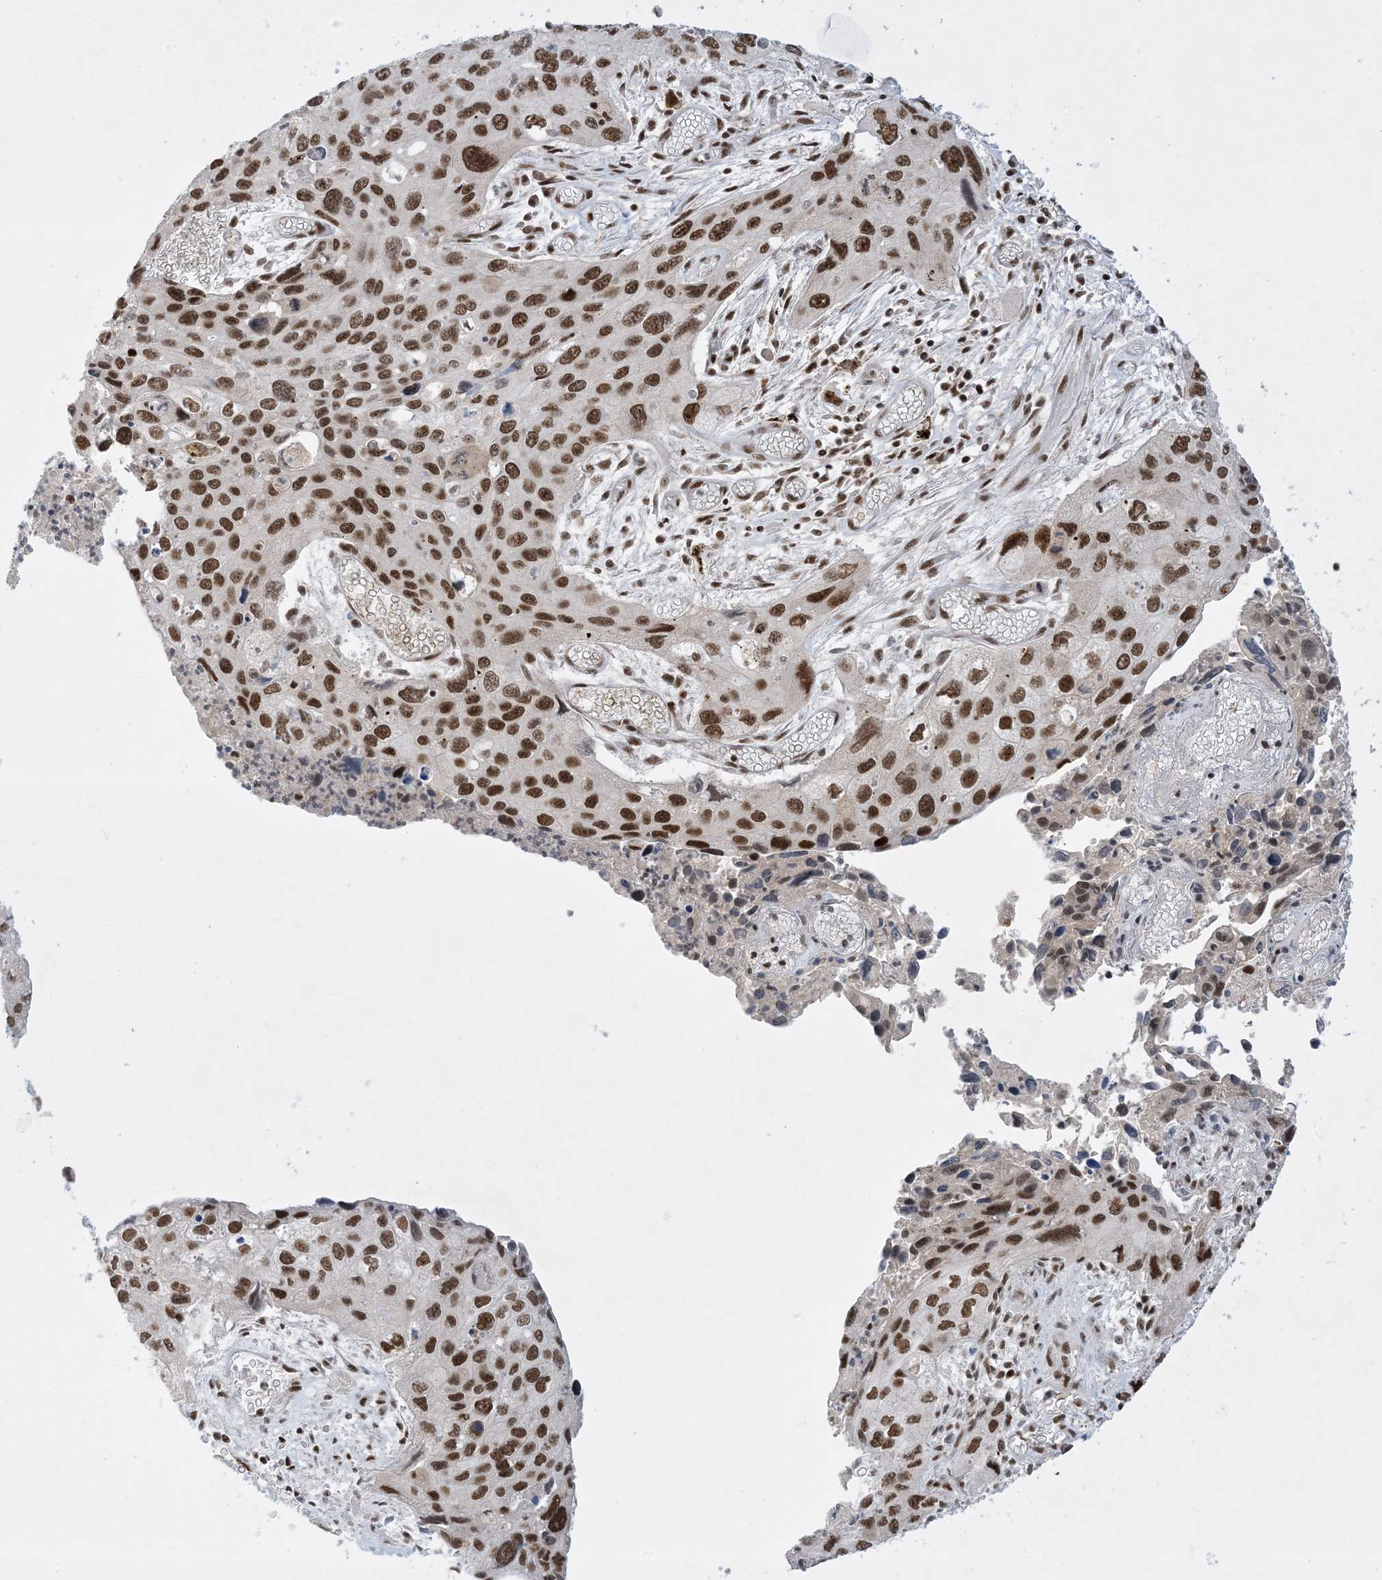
{"staining": {"intensity": "strong", "quantity": ">75%", "location": "nuclear"}, "tissue": "cervical cancer", "cell_type": "Tumor cells", "image_type": "cancer", "snomed": [{"axis": "morphology", "description": "Squamous cell carcinoma, NOS"}, {"axis": "topography", "description": "Cervix"}], "caption": "Protein analysis of cervical cancer (squamous cell carcinoma) tissue demonstrates strong nuclear staining in approximately >75% of tumor cells.", "gene": "PPIL2", "patient": {"sex": "female", "age": 55}}